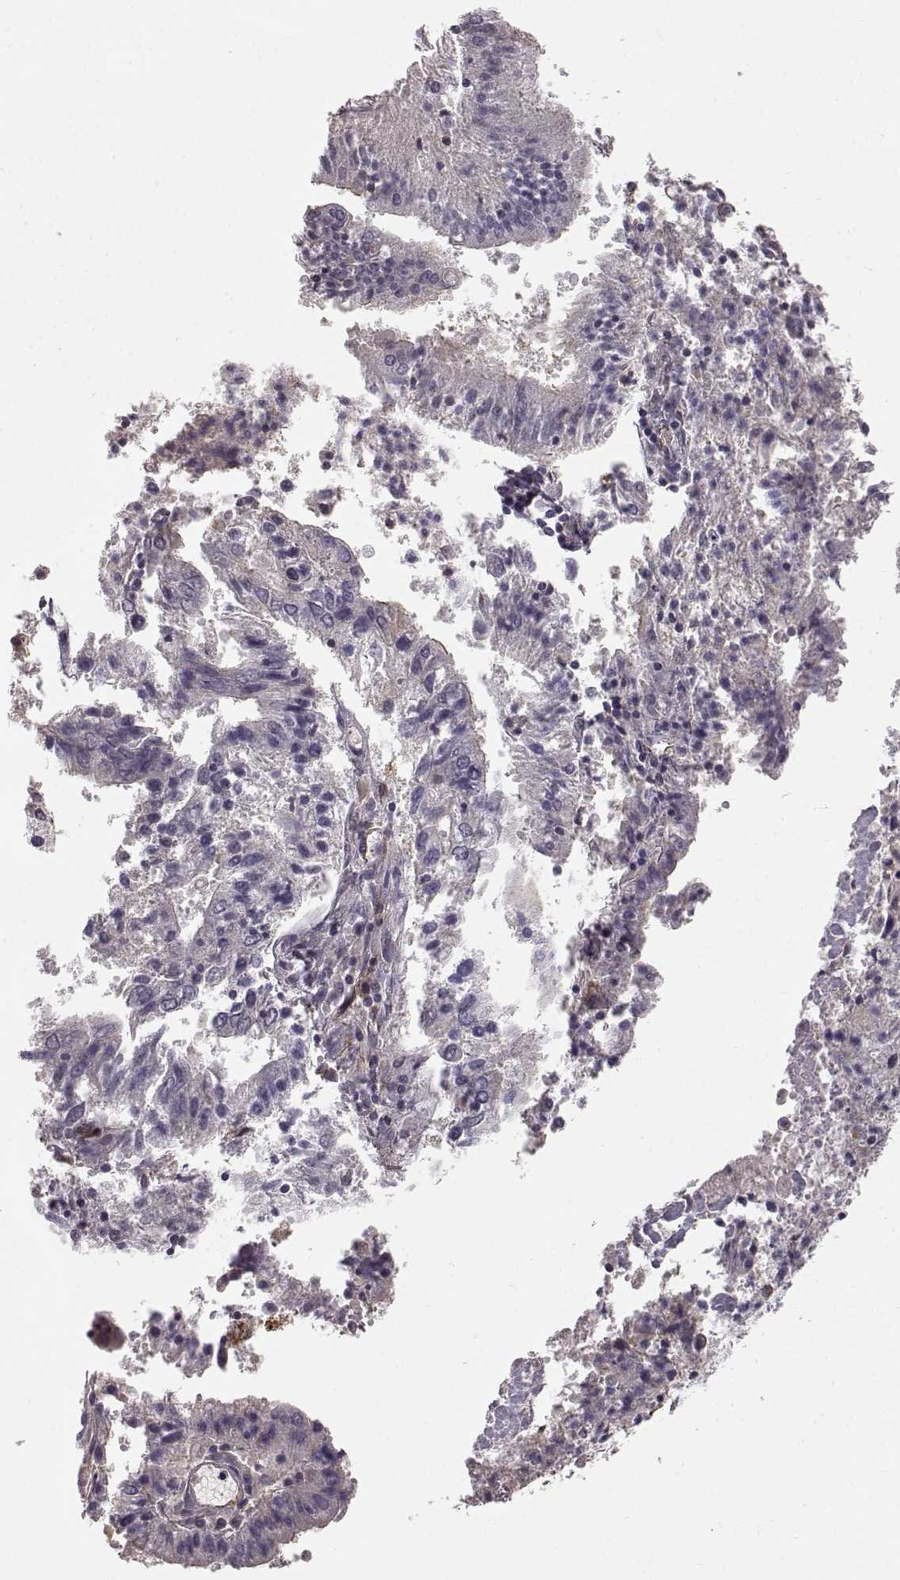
{"staining": {"intensity": "negative", "quantity": "none", "location": "none"}, "tissue": "endometrial cancer", "cell_type": "Tumor cells", "image_type": "cancer", "snomed": [{"axis": "morphology", "description": "Adenocarcinoma, NOS"}, {"axis": "topography", "description": "Endometrium"}], "caption": "Immunohistochemistry image of neoplastic tissue: human endometrial adenocarcinoma stained with DAB exhibits no significant protein staining in tumor cells.", "gene": "KRT85", "patient": {"sex": "female", "age": 82}}